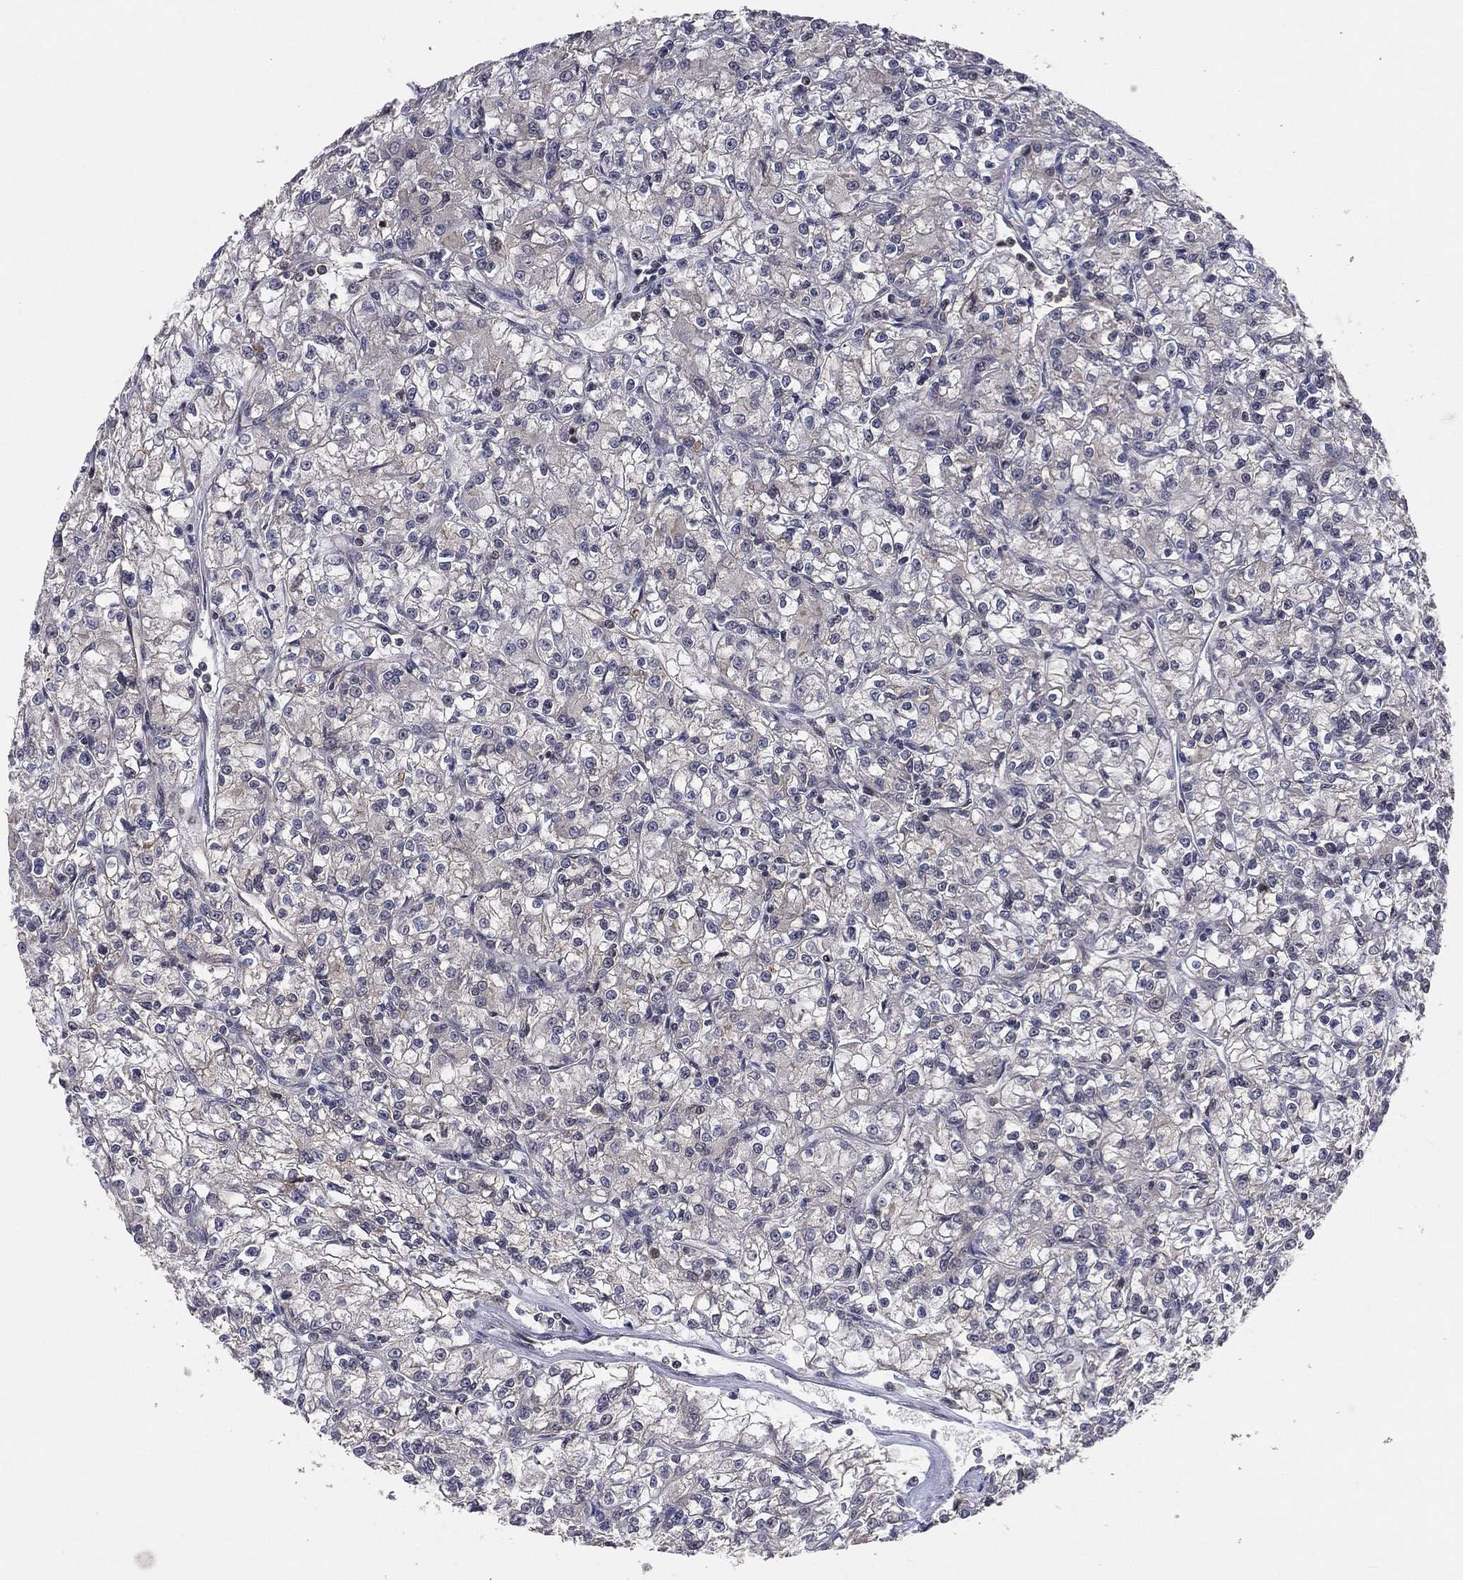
{"staining": {"intensity": "strong", "quantity": "25%-75%", "location": "nuclear"}, "tissue": "renal cancer", "cell_type": "Tumor cells", "image_type": "cancer", "snomed": [{"axis": "morphology", "description": "Adenocarcinoma, NOS"}, {"axis": "topography", "description": "Kidney"}], "caption": "Strong nuclear protein positivity is seen in about 25%-75% of tumor cells in renal cancer.", "gene": "GPALPP1", "patient": {"sex": "female", "age": 59}}